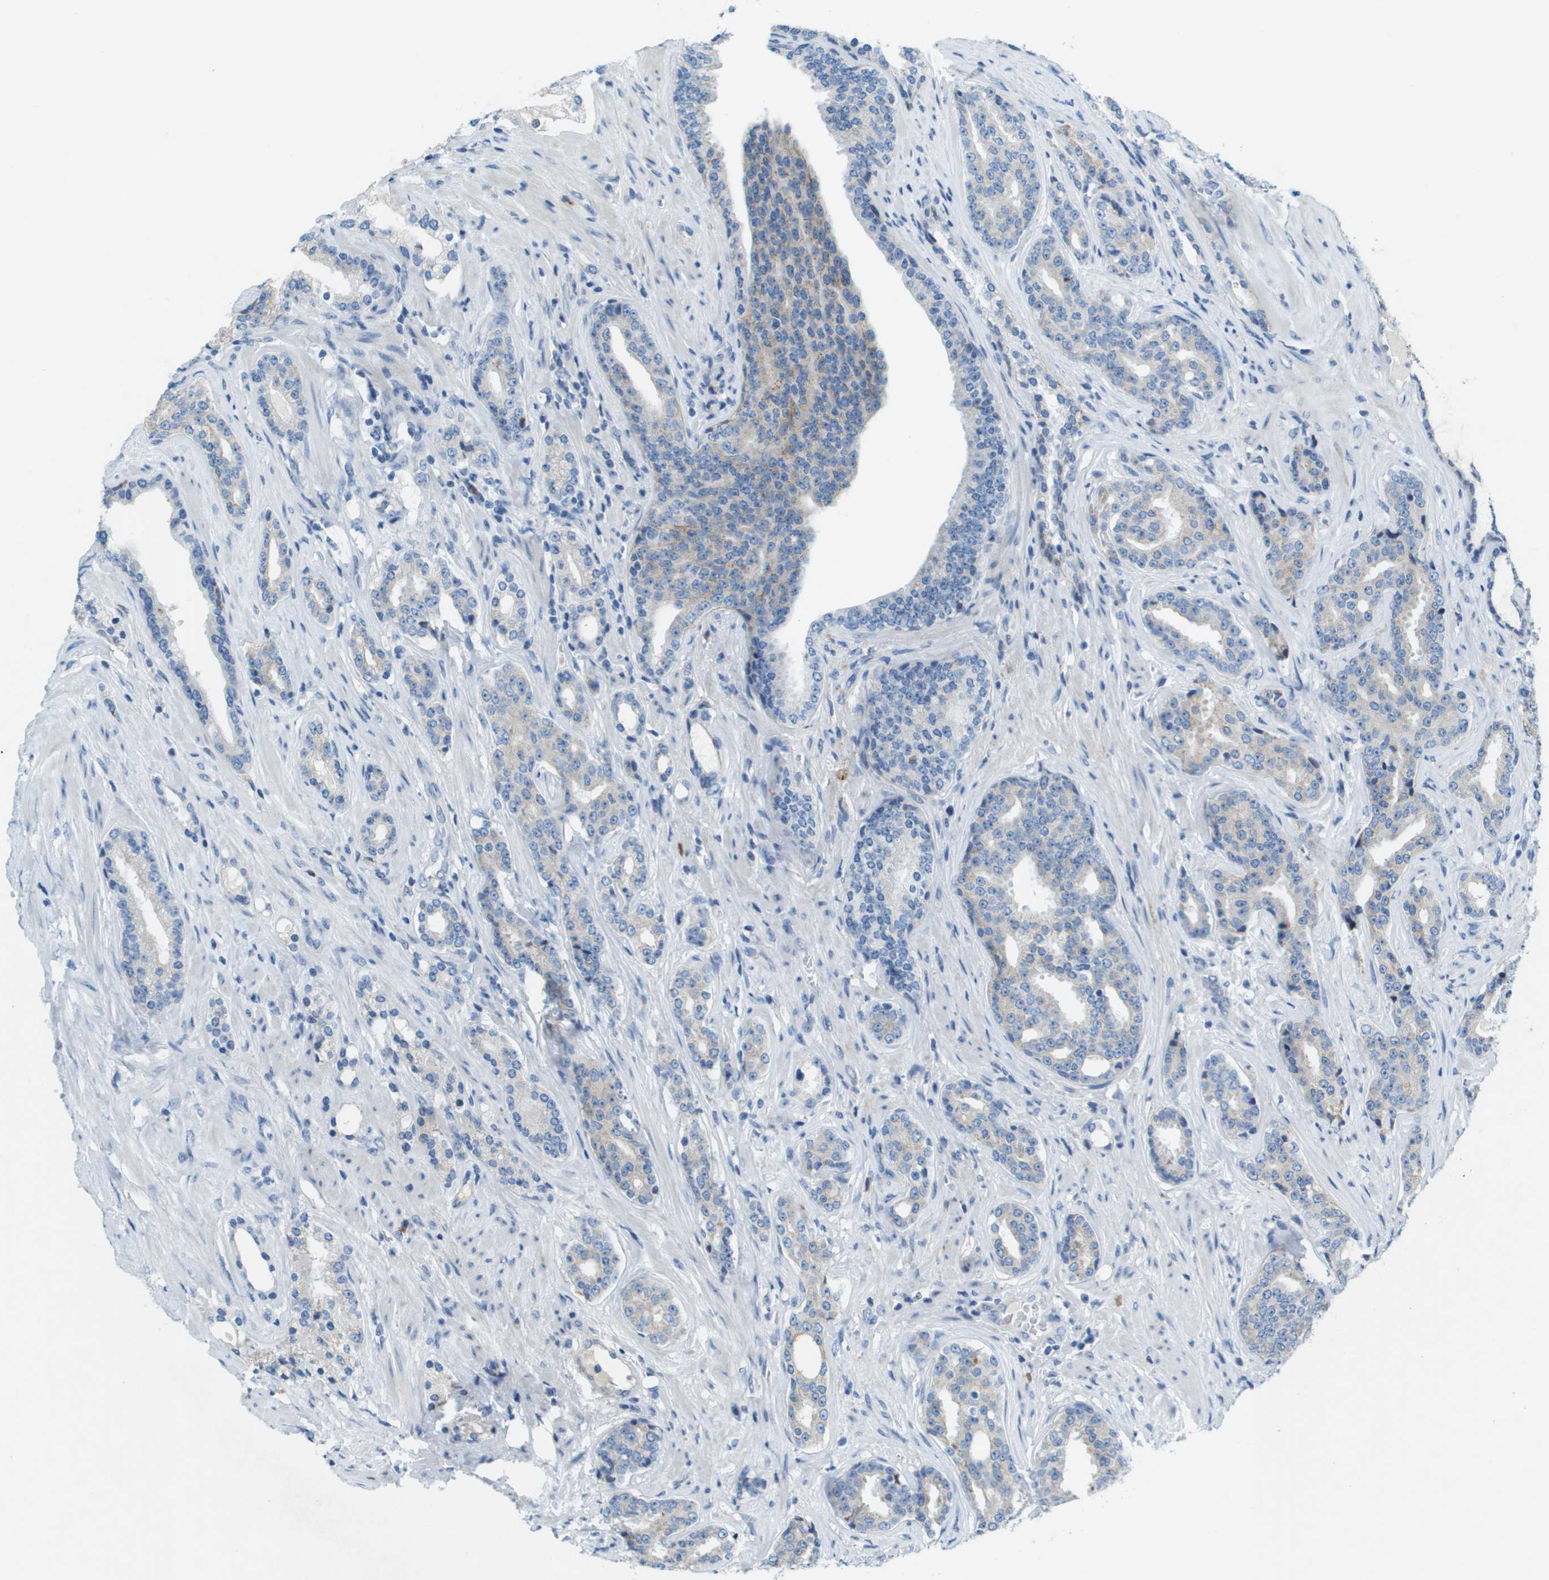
{"staining": {"intensity": "weak", "quantity": "<25%", "location": "cytoplasmic/membranous"}, "tissue": "prostate cancer", "cell_type": "Tumor cells", "image_type": "cancer", "snomed": [{"axis": "morphology", "description": "Adenocarcinoma, High grade"}, {"axis": "topography", "description": "Prostate"}], "caption": "Prostate cancer stained for a protein using immunohistochemistry demonstrates no positivity tumor cells.", "gene": "SDC1", "patient": {"sex": "male", "age": 71}}